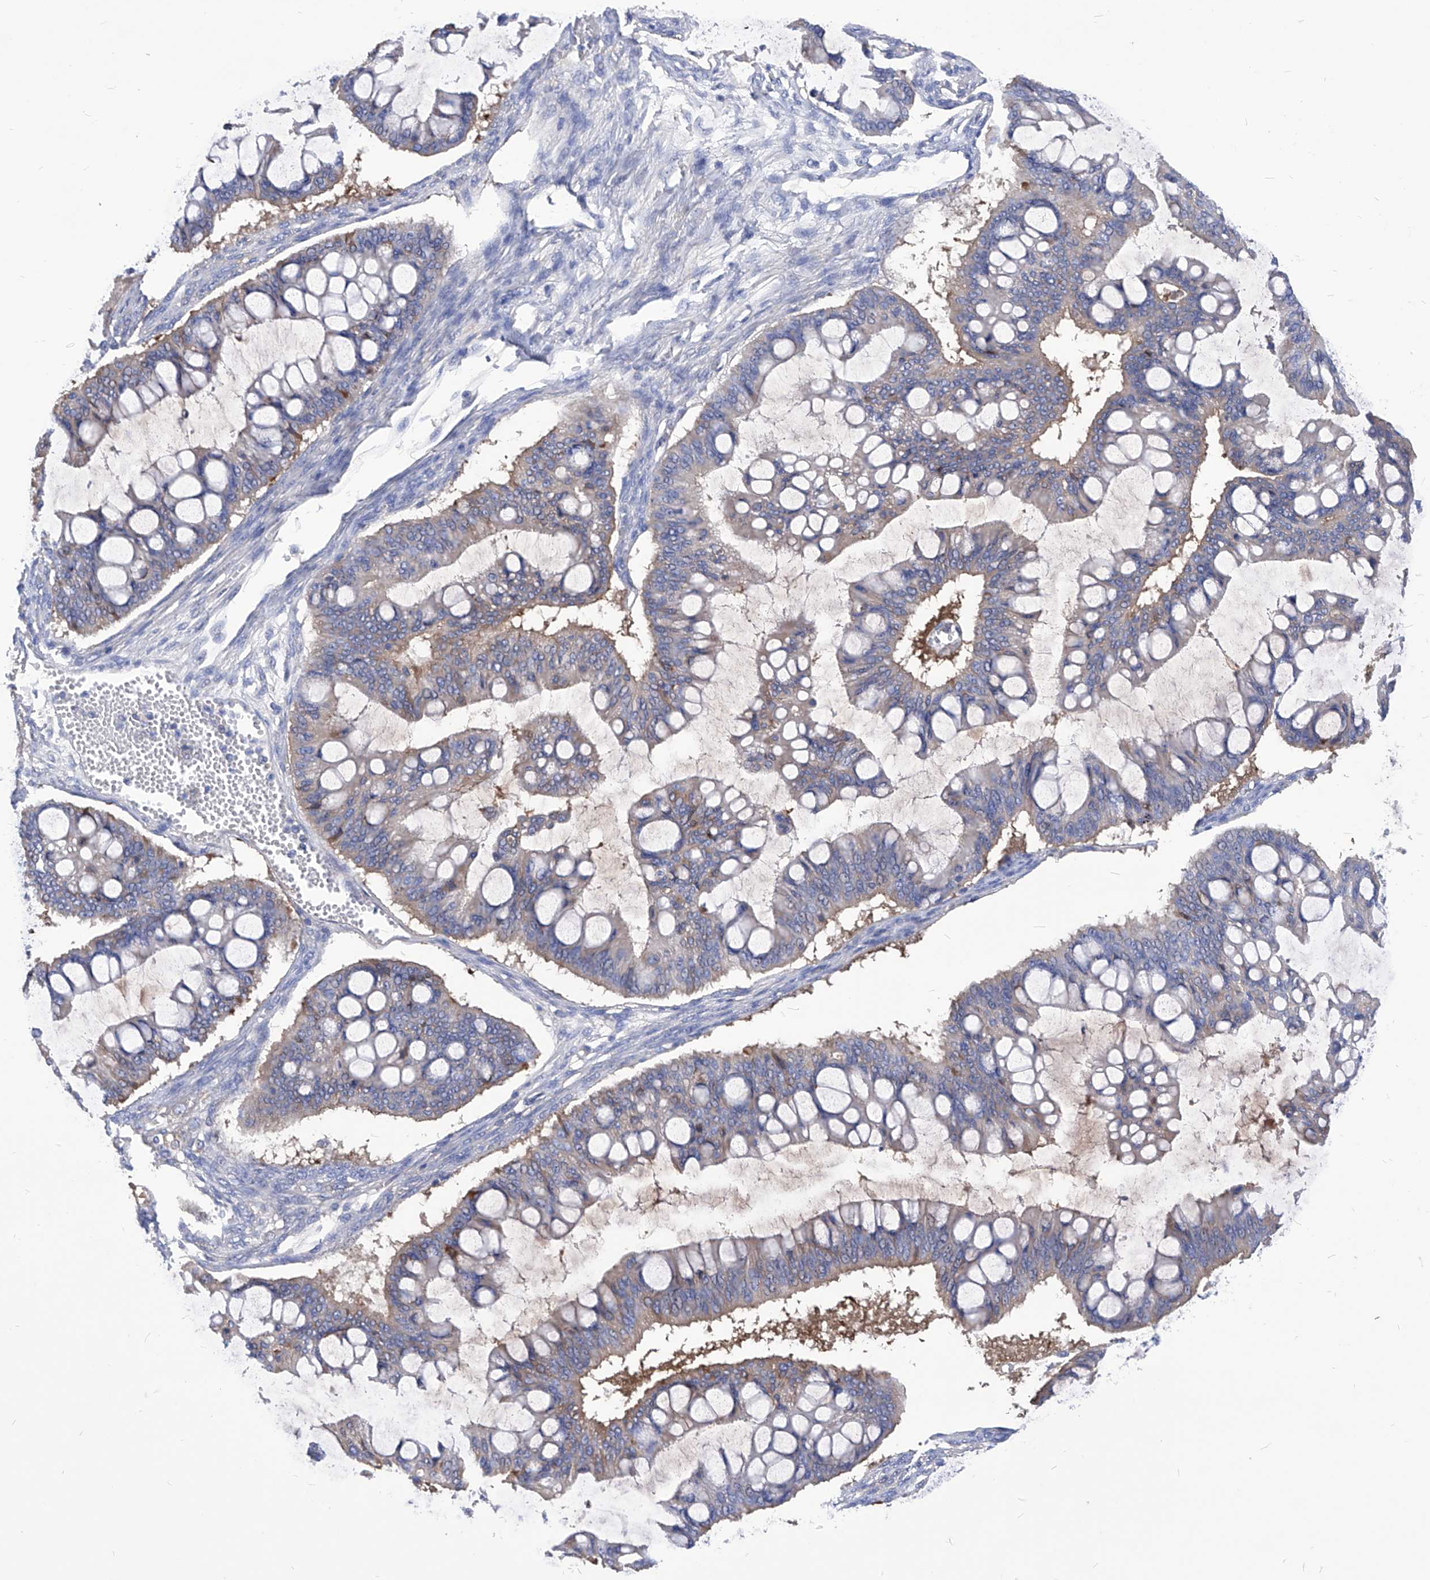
{"staining": {"intensity": "weak", "quantity": "<25%", "location": "cytoplasmic/membranous"}, "tissue": "ovarian cancer", "cell_type": "Tumor cells", "image_type": "cancer", "snomed": [{"axis": "morphology", "description": "Cystadenocarcinoma, mucinous, NOS"}, {"axis": "topography", "description": "Ovary"}], "caption": "Immunohistochemistry photomicrograph of neoplastic tissue: human ovarian cancer stained with DAB shows no significant protein positivity in tumor cells. The staining was performed using DAB to visualize the protein expression in brown, while the nuclei were stained in blue with hematoxylin (Magnification: 20x).", "gene": "XPNPEP1", "patient": {"sex": "female", "age": 73}}